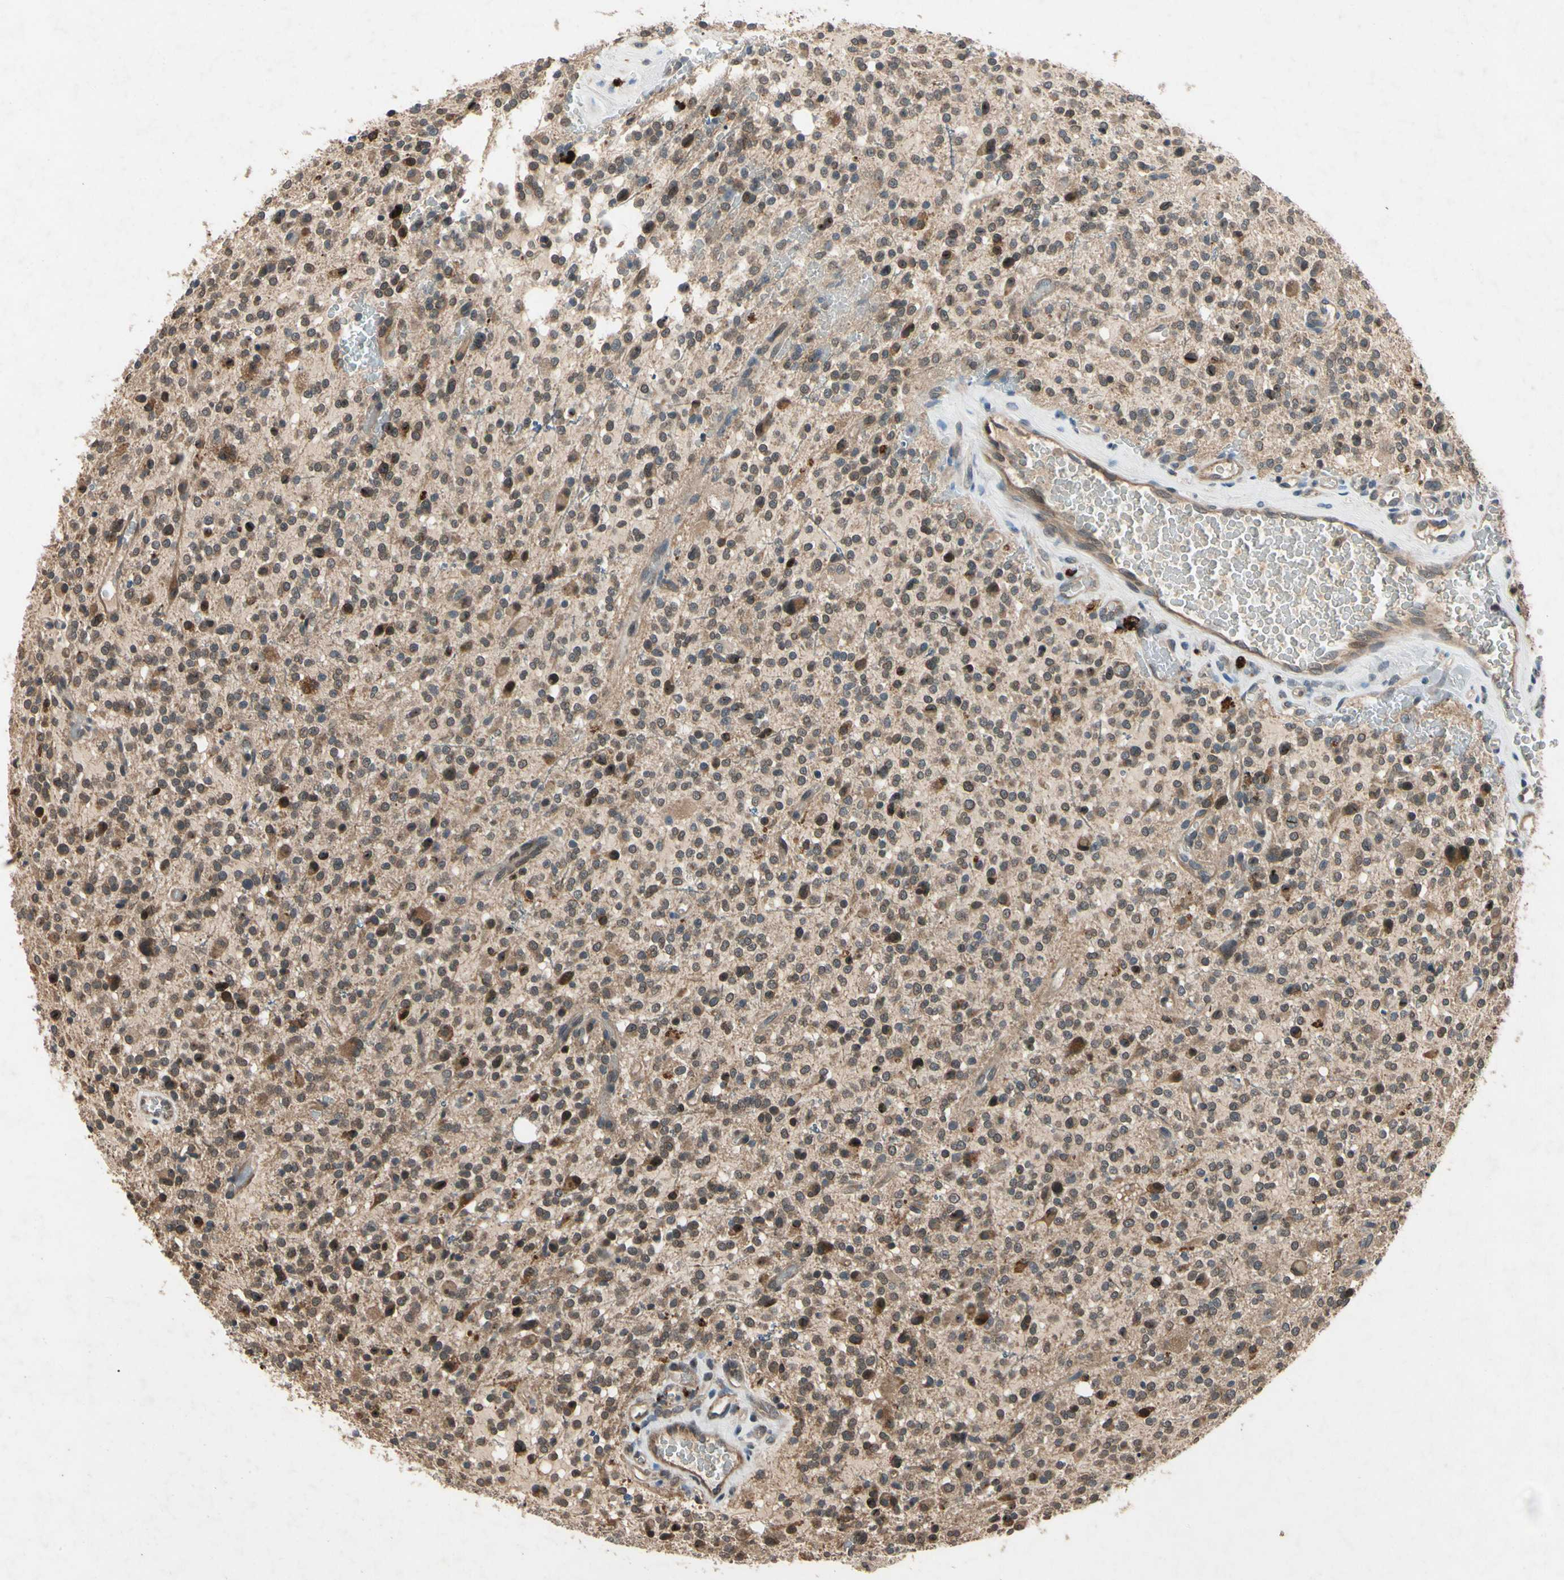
{"staining": {"intensity": "moderate", "quantity": "25%-75%", "location": "cytoplasmic/membranous"}, "tissue": "glioma", "cell_type": "Tumor cells", "image_type": "cancer", "snomed": [{"axis": "morphology", "description": "Glioma, malignant, High grade"}, {"axis": "topography", "description": "Brain"}], "caption": "Brown immunohistochemical staining in human malignant glioma (high-grade) reveals moderate cytoplasmic/membranous positivity in about 25%-75% of tumor cells. The staining was performed using DAB, with brown indicating positive protein expression. Nuclei are stained blue with hematoxylin.", "gene": "DPY19L3", "patient": {"sex": "male", "age": 48}}